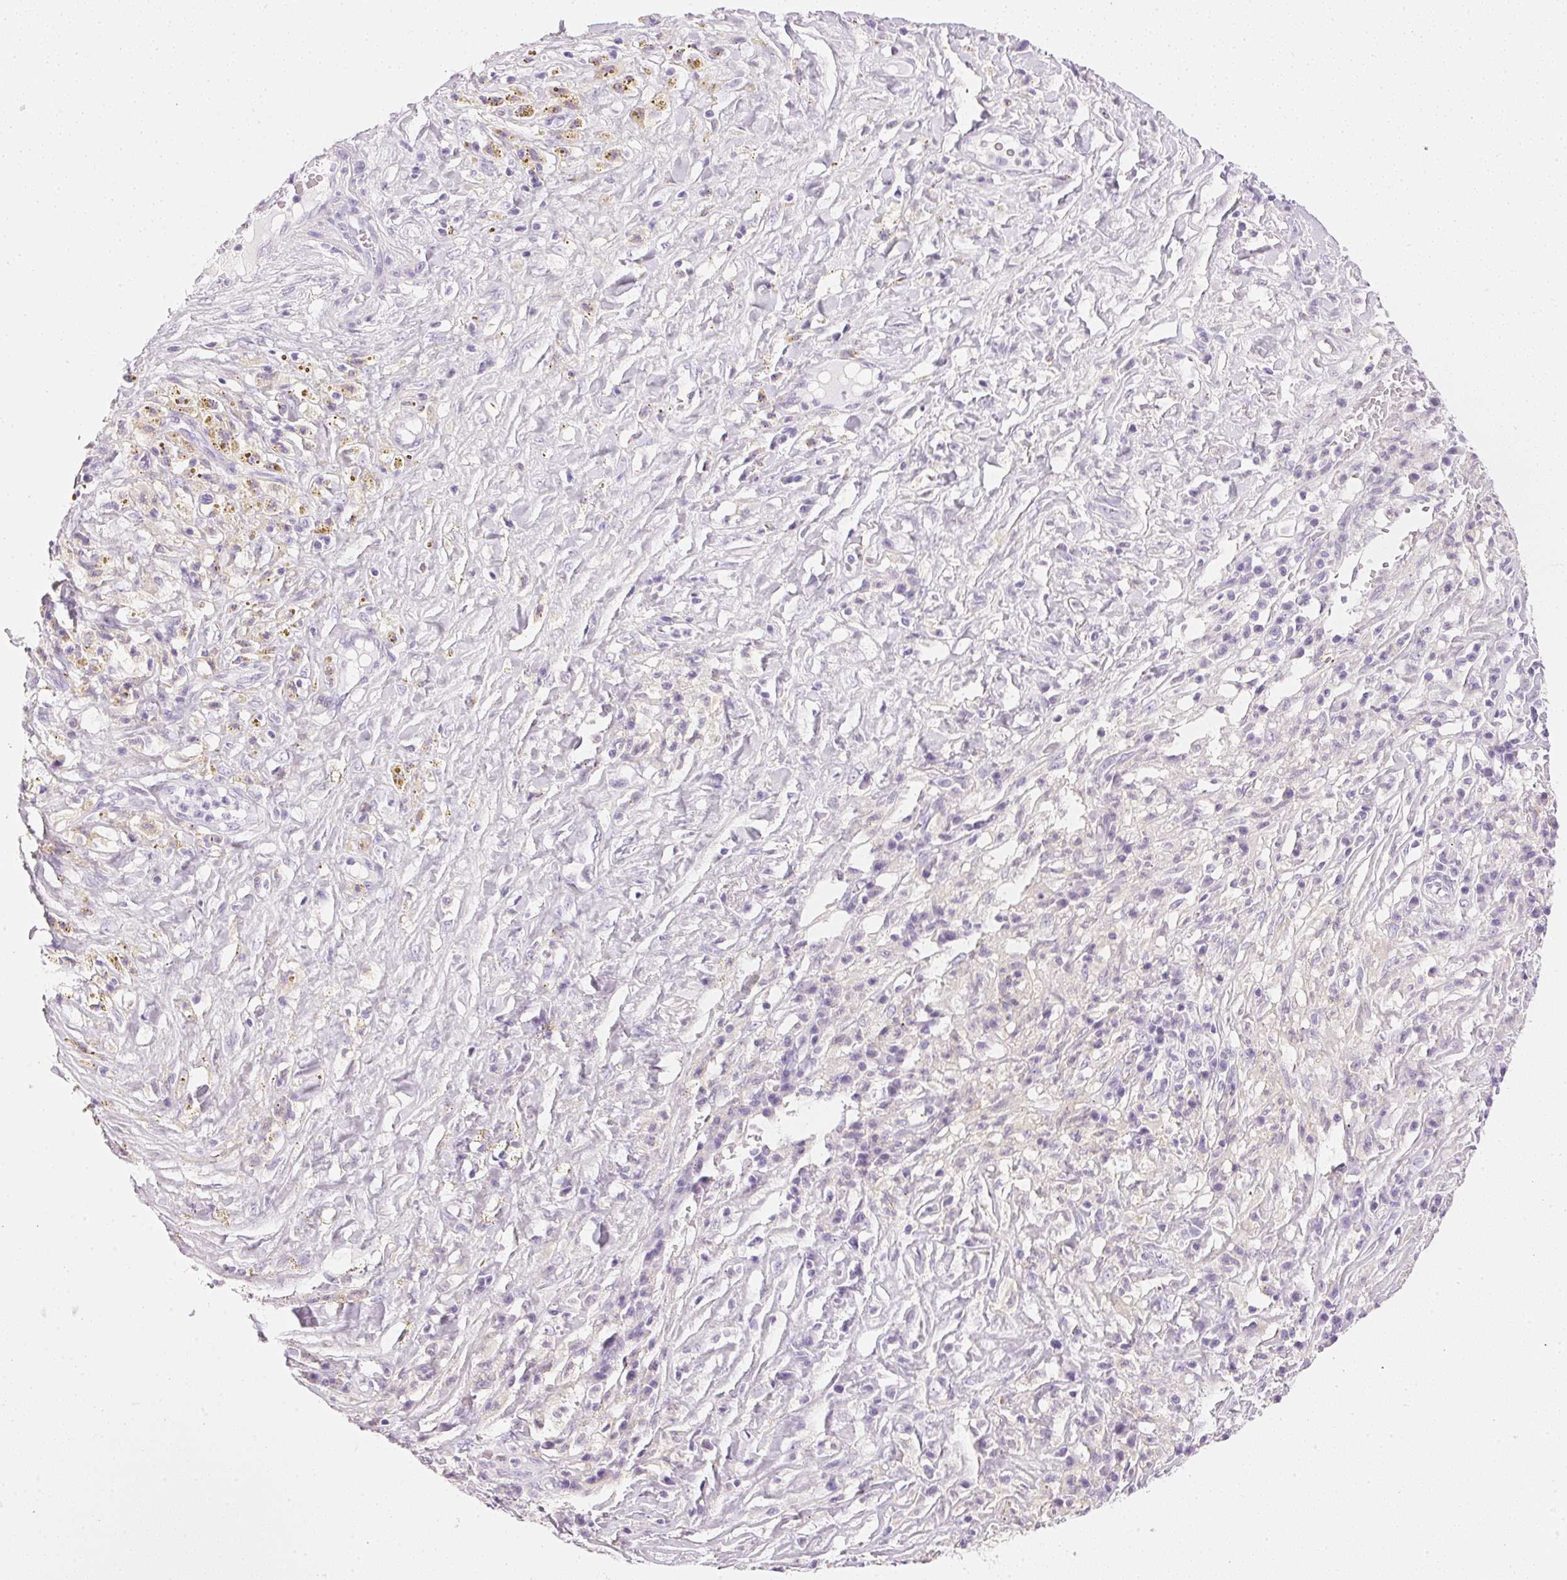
{"staining": {"intensity": "negative", "quantity": "none", "location": "none"}, "tissue": "melanoma", "cell_type": "Tumor cells", "image_type": "cancer", "snomed": [{"axis": "morphology", "description": "Malignant melanoma, NOS"}, {"axis": "topography", "description": "Skin"}], "caption": "High power microscopy micrograph of an IHC photomicrograph of malignant melanoma, revealing no significant positivity in tumor cells.", "gene": "IGFBP1", "patient": {"sex": "female", "age": 91}}